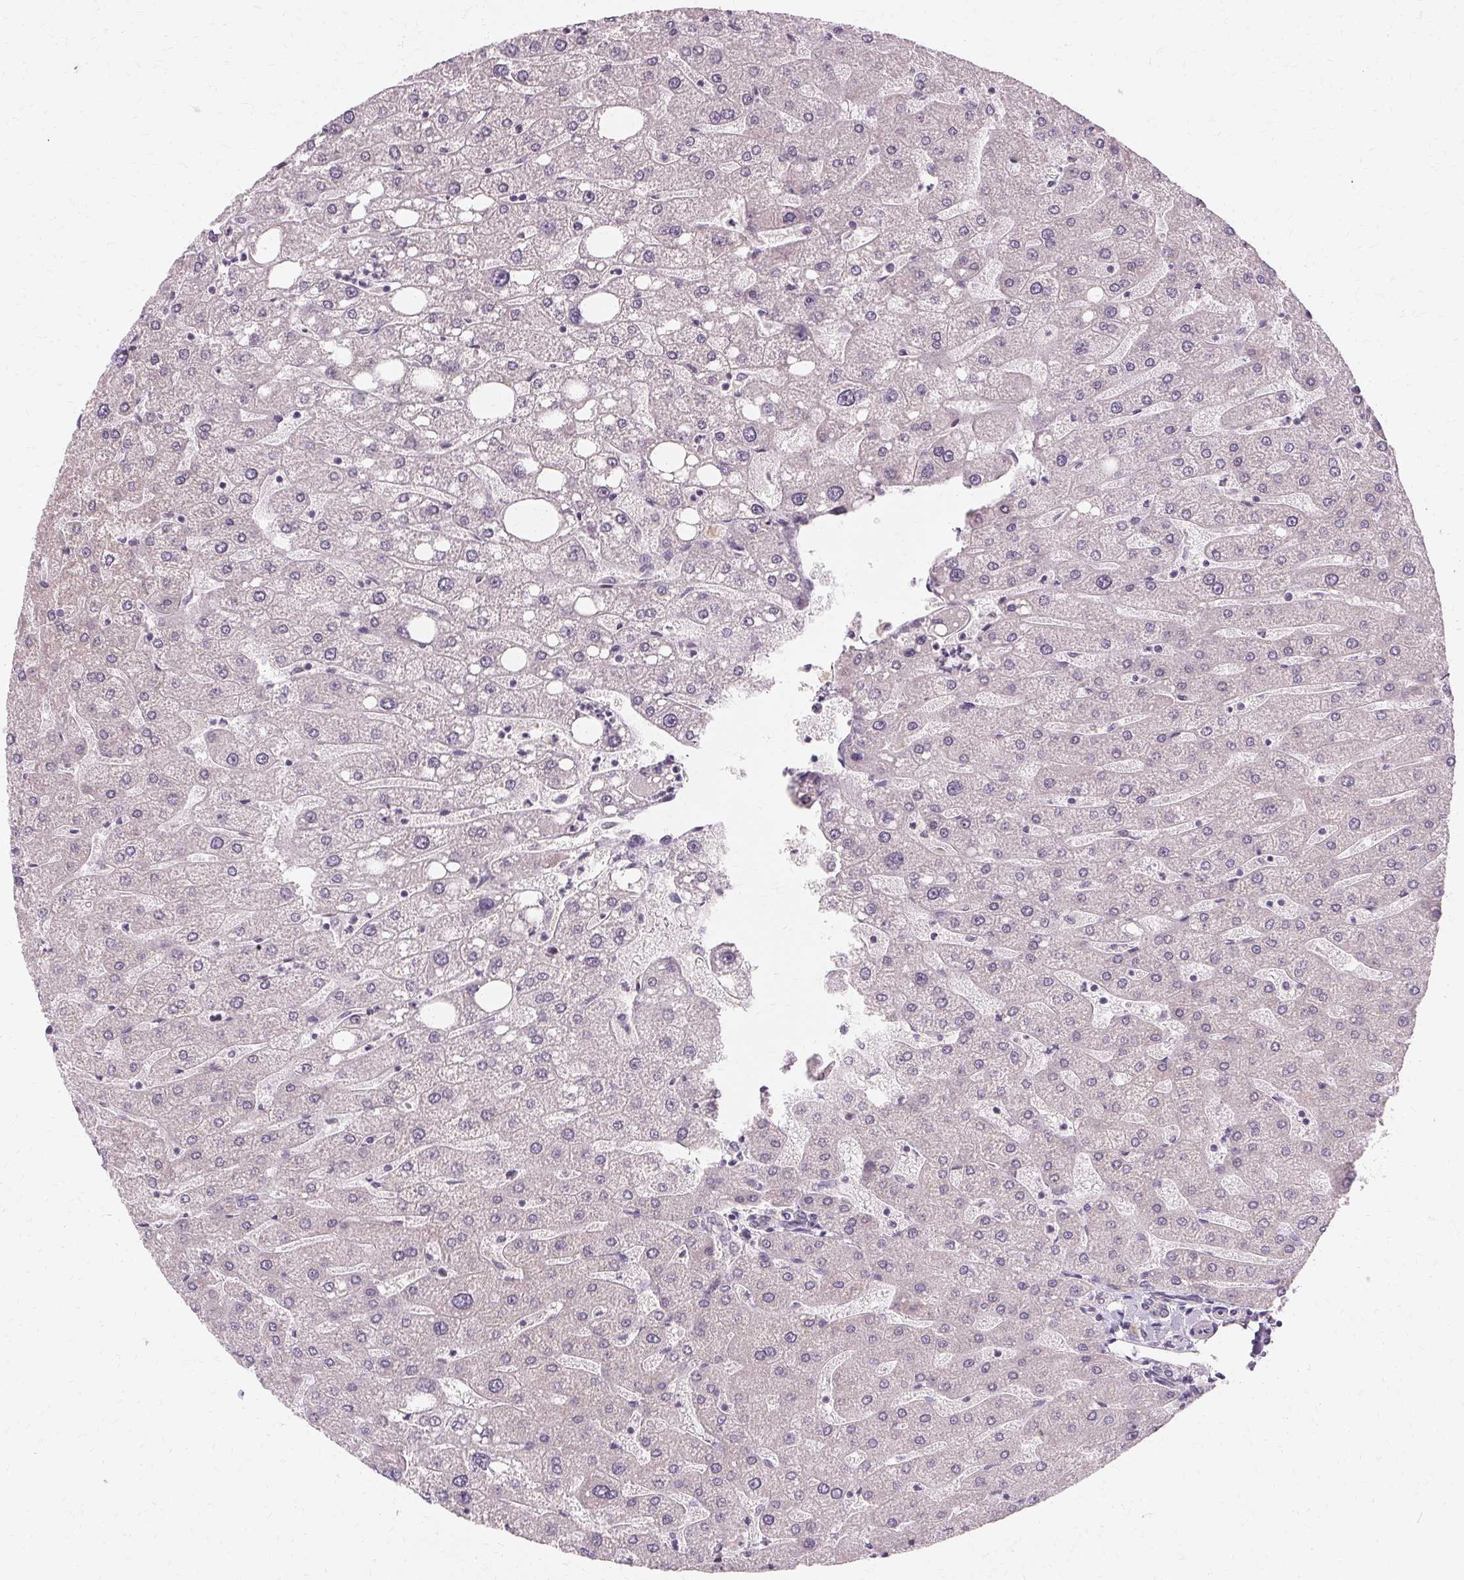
{"staining": {"intensity": "negative", "quantity": "none", "location": "none"}, "tissue": "liver", "cell_type": "Cholangiocytes", "image_type": "normal", "snomed": [{"axis": "morphology", "description": "Normal tissue, NOS"}, {"axis": "topography", "description": "Liver"}], "caption": "IHC histopathology image of unremarkable liver stained for a protein (brown), which exhibits no positivity in cholangiocytes. (DAB (3,3'-diaminobenzidine) immunohistochemistry visualized using brightfield microscopy, high magnification).", "gene": "USP8", "patient": {"sex": "male", "age": 67}}